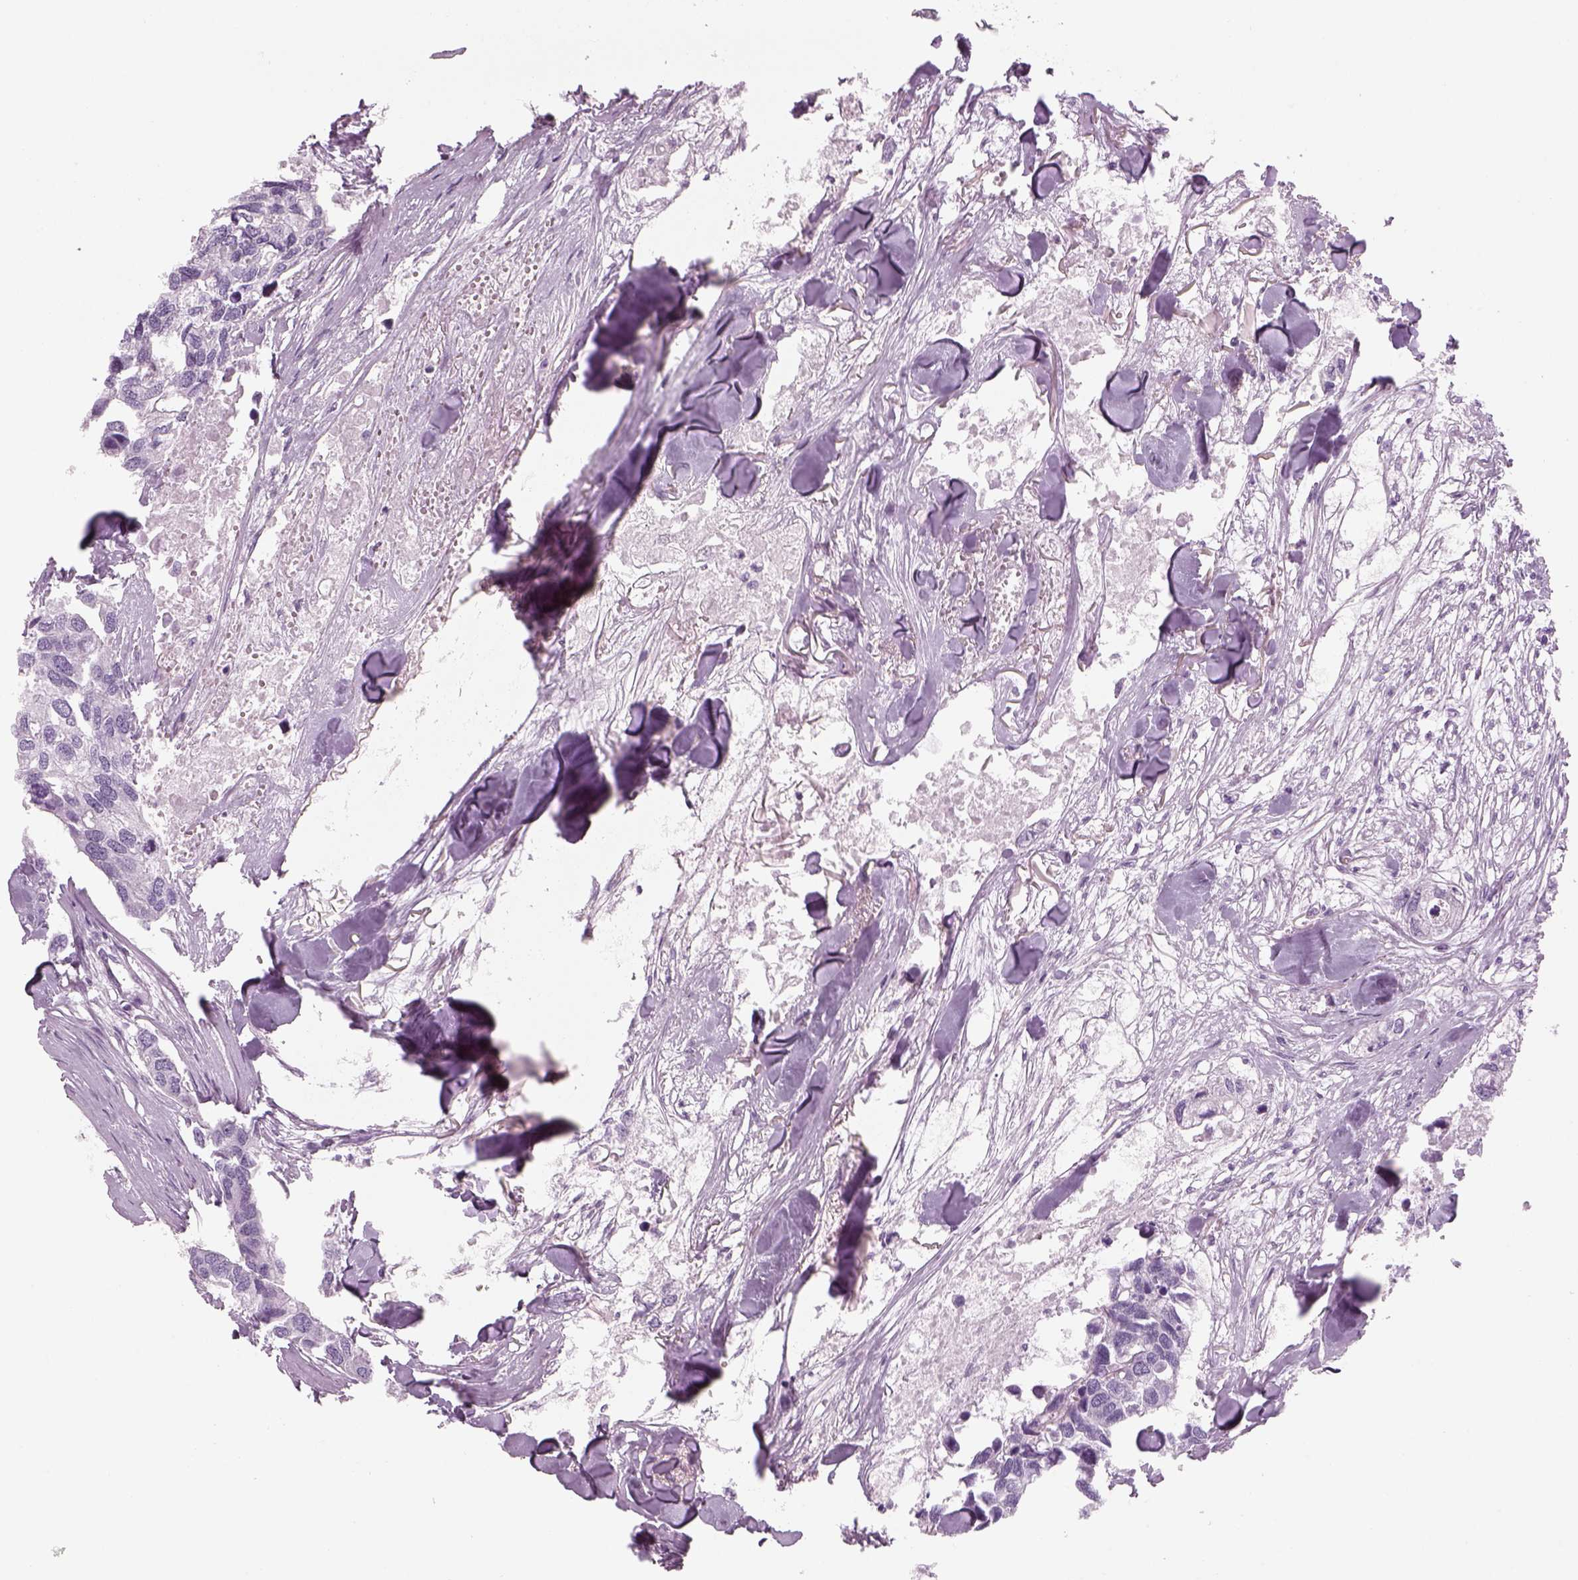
{"staining": {"intensity": "negative", "quantity": "none", "location": "none"}, "tissue": "breast cancer", "cell_type": "Tumor cells", "image_type": "cancer", "snomed": [{"axis": "morphology", "description": "Duct carcinoma"}, {"axis": "topography", "description": "Breast"}], "caption": "Breast cancer (intraductal carcinoma) was stained to show a protein in brown. There is no significant expression in tumor cells.", "gene": "PABPC1L2B", "patient": {"sex": "female", "age": 83}}